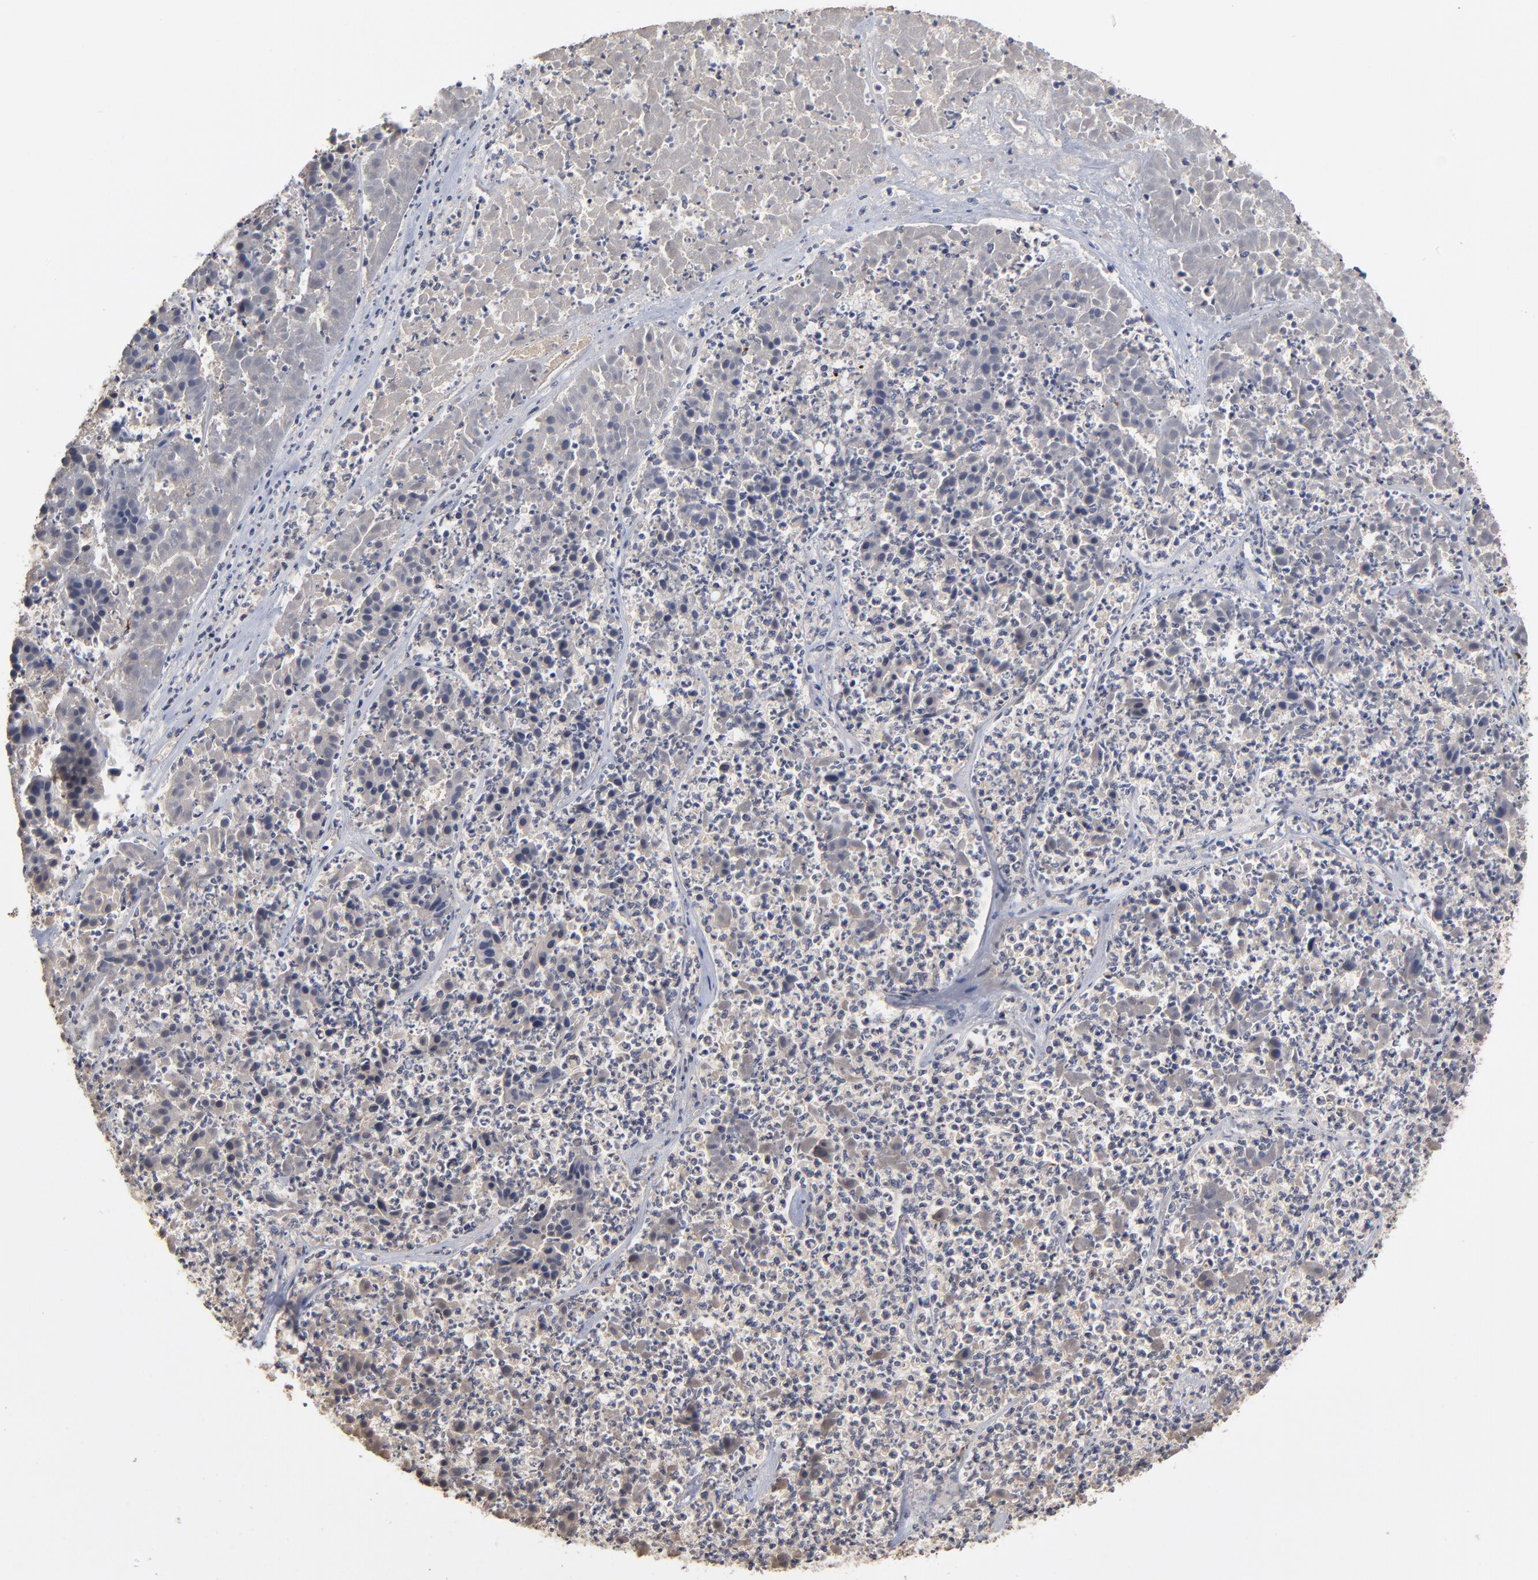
{"staining": {"intensity": "negative", "quantity": "none", "location": "none"}, "tissue": "pancreatic cancer", "cell_type": "Tumor cells", "image_type": "cancer", "snomed": [{"axis": "morphology", "description": "Adenocarcinoma, NOS"}, {"axis": "topography", "description": "Pancreas"}], "caption": "A photomicrograph of human pancreatic adenocarcinoma is negative for staining in tumor cells.", "gene": "ASB8", "patient": {"sex": "male", "age": 50}}